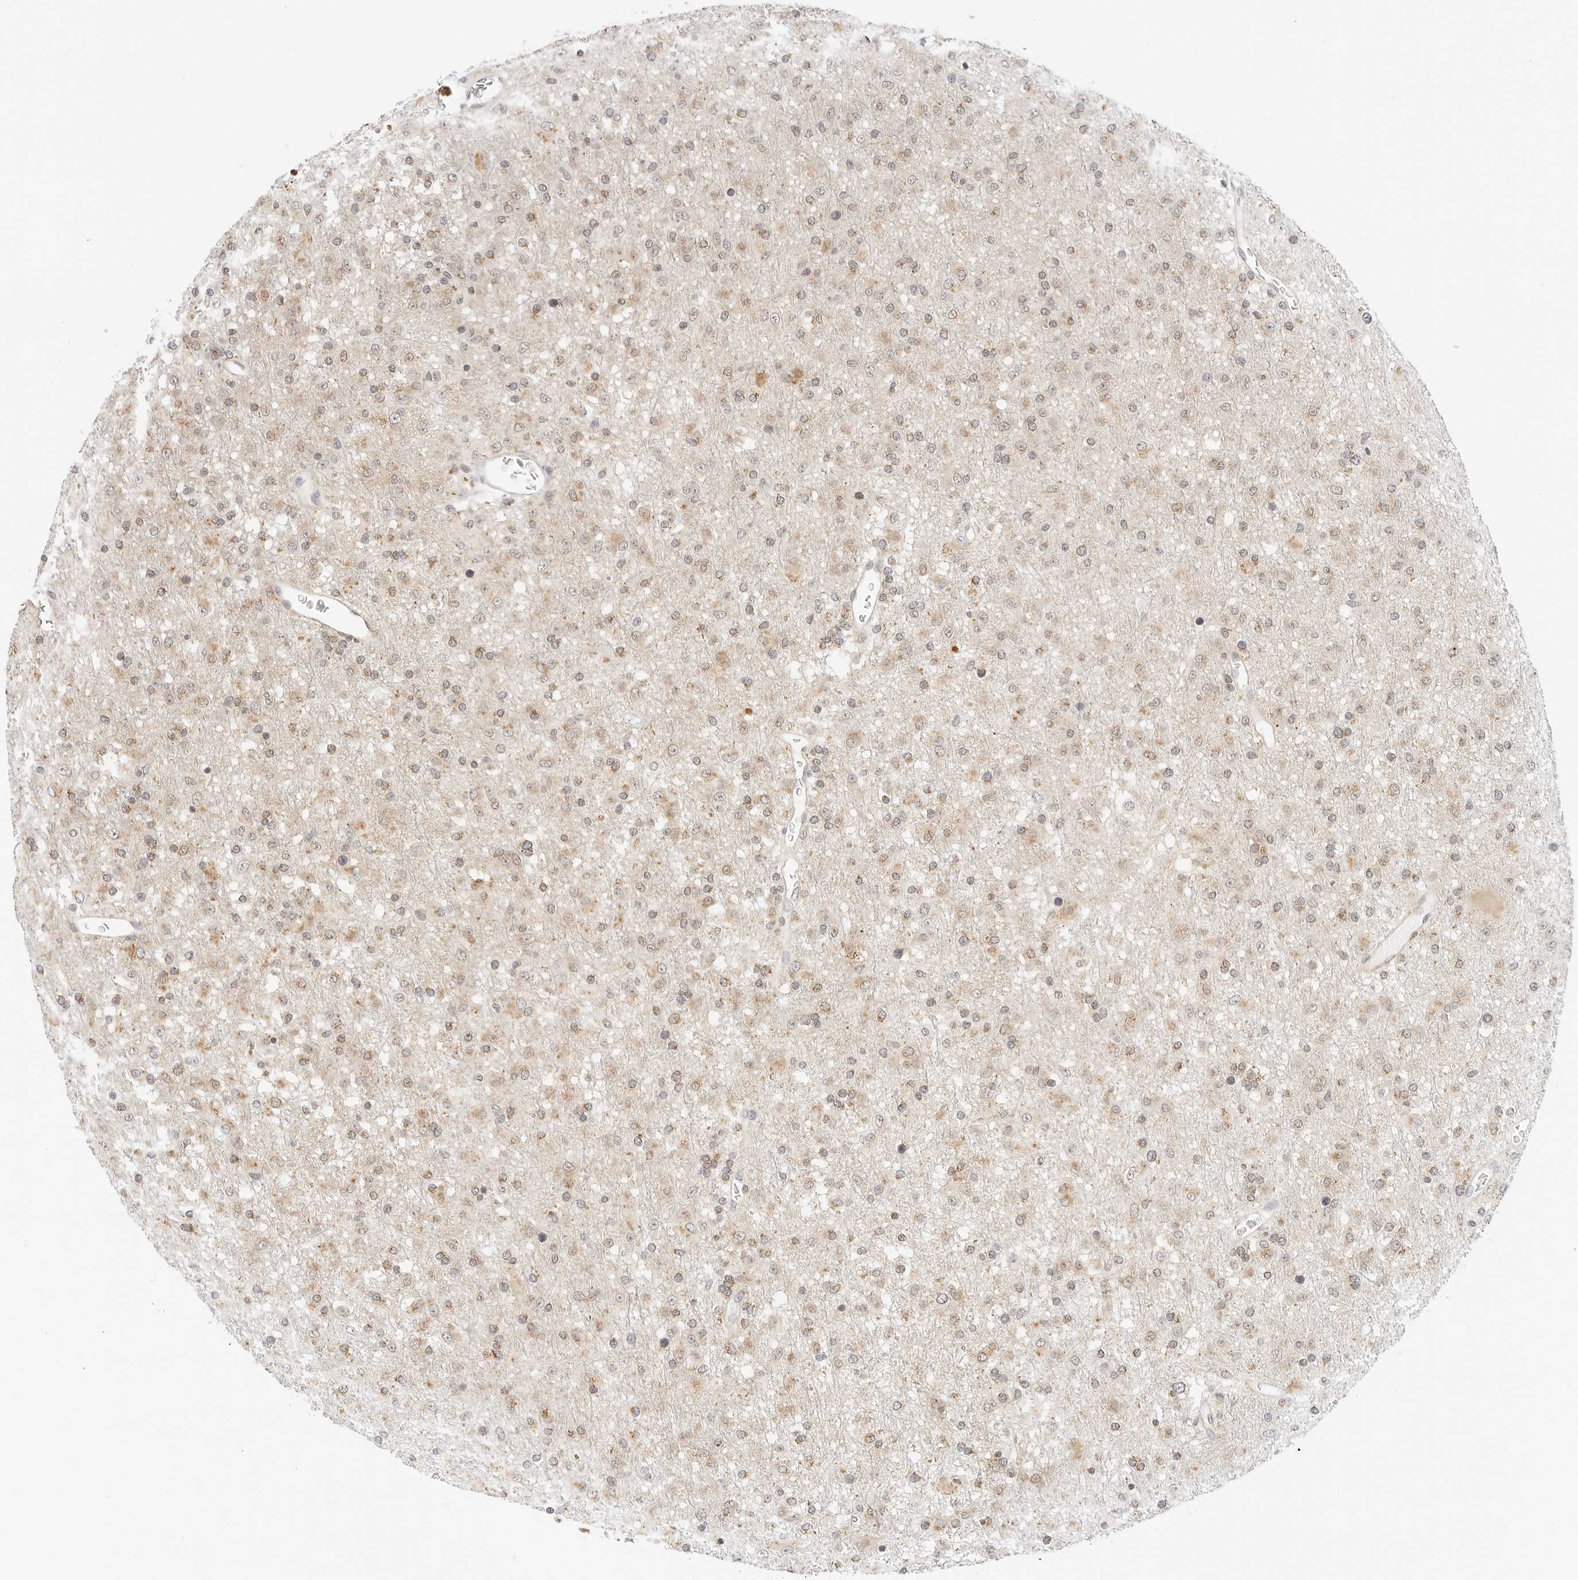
{"staining": {"intensity": "weak", "quantity": "25%-75%", "location": "cytoplasmic/membranous"}, "tissue": "glioma", "cell_type": "Tumor cells", "image_type": "cancer", "snomed": [{"axis": "morphology", "description": "Glioma, malignant, Low grade"}, {"axis": "topography", "description": "Brain"}], "caption": "A brown stain labels weak cytoplasmic/membranous expression of a protein in low-grade glioma (malignant) tumor cells.", "gene": "ATL1", "patient": {"sex": "male", "age": 65}}